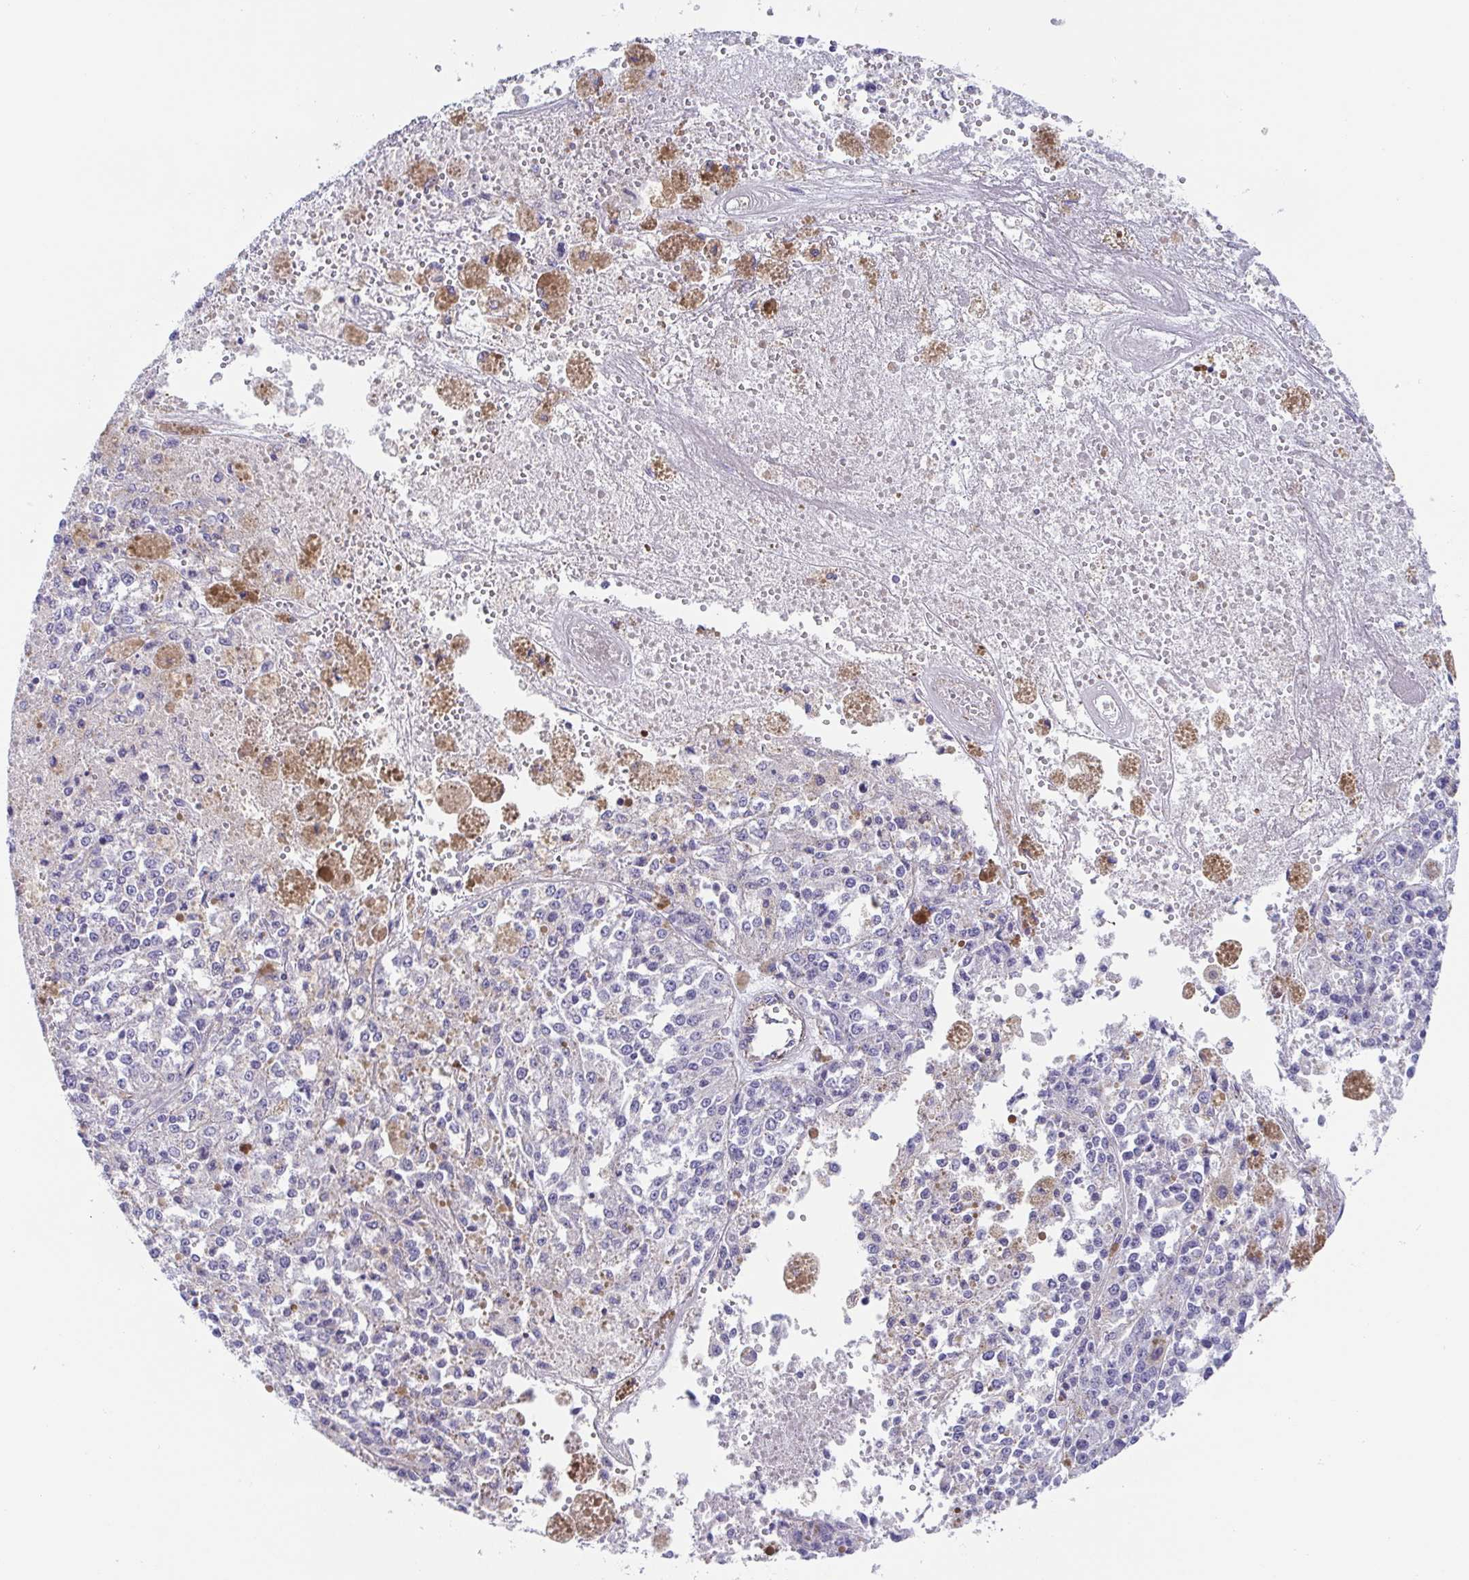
{"staining": {"intensity": "negative", "quantity": "none", "location": "none"}, "tissue": "melanoma", "cell_type": "Tumor cells", "image_type": "cancer", "snomed": [{"axis": "morphology", "description": "Malignant melanoma, Metastatic site"}, {"axis": "topography", "description": "Lymph node"}], "caption": "Immunohistochemistry photomicrograph of neoplastic tissue: human malignant melanoma (metastatic site) stained with DAB (3,3'-diaminobenzidine) displays no significant protein expression in tumor cells. (DAB IHC, high magnification).", "gene": "TRAM2", "patient": {"sex": "female", "age": 64}}